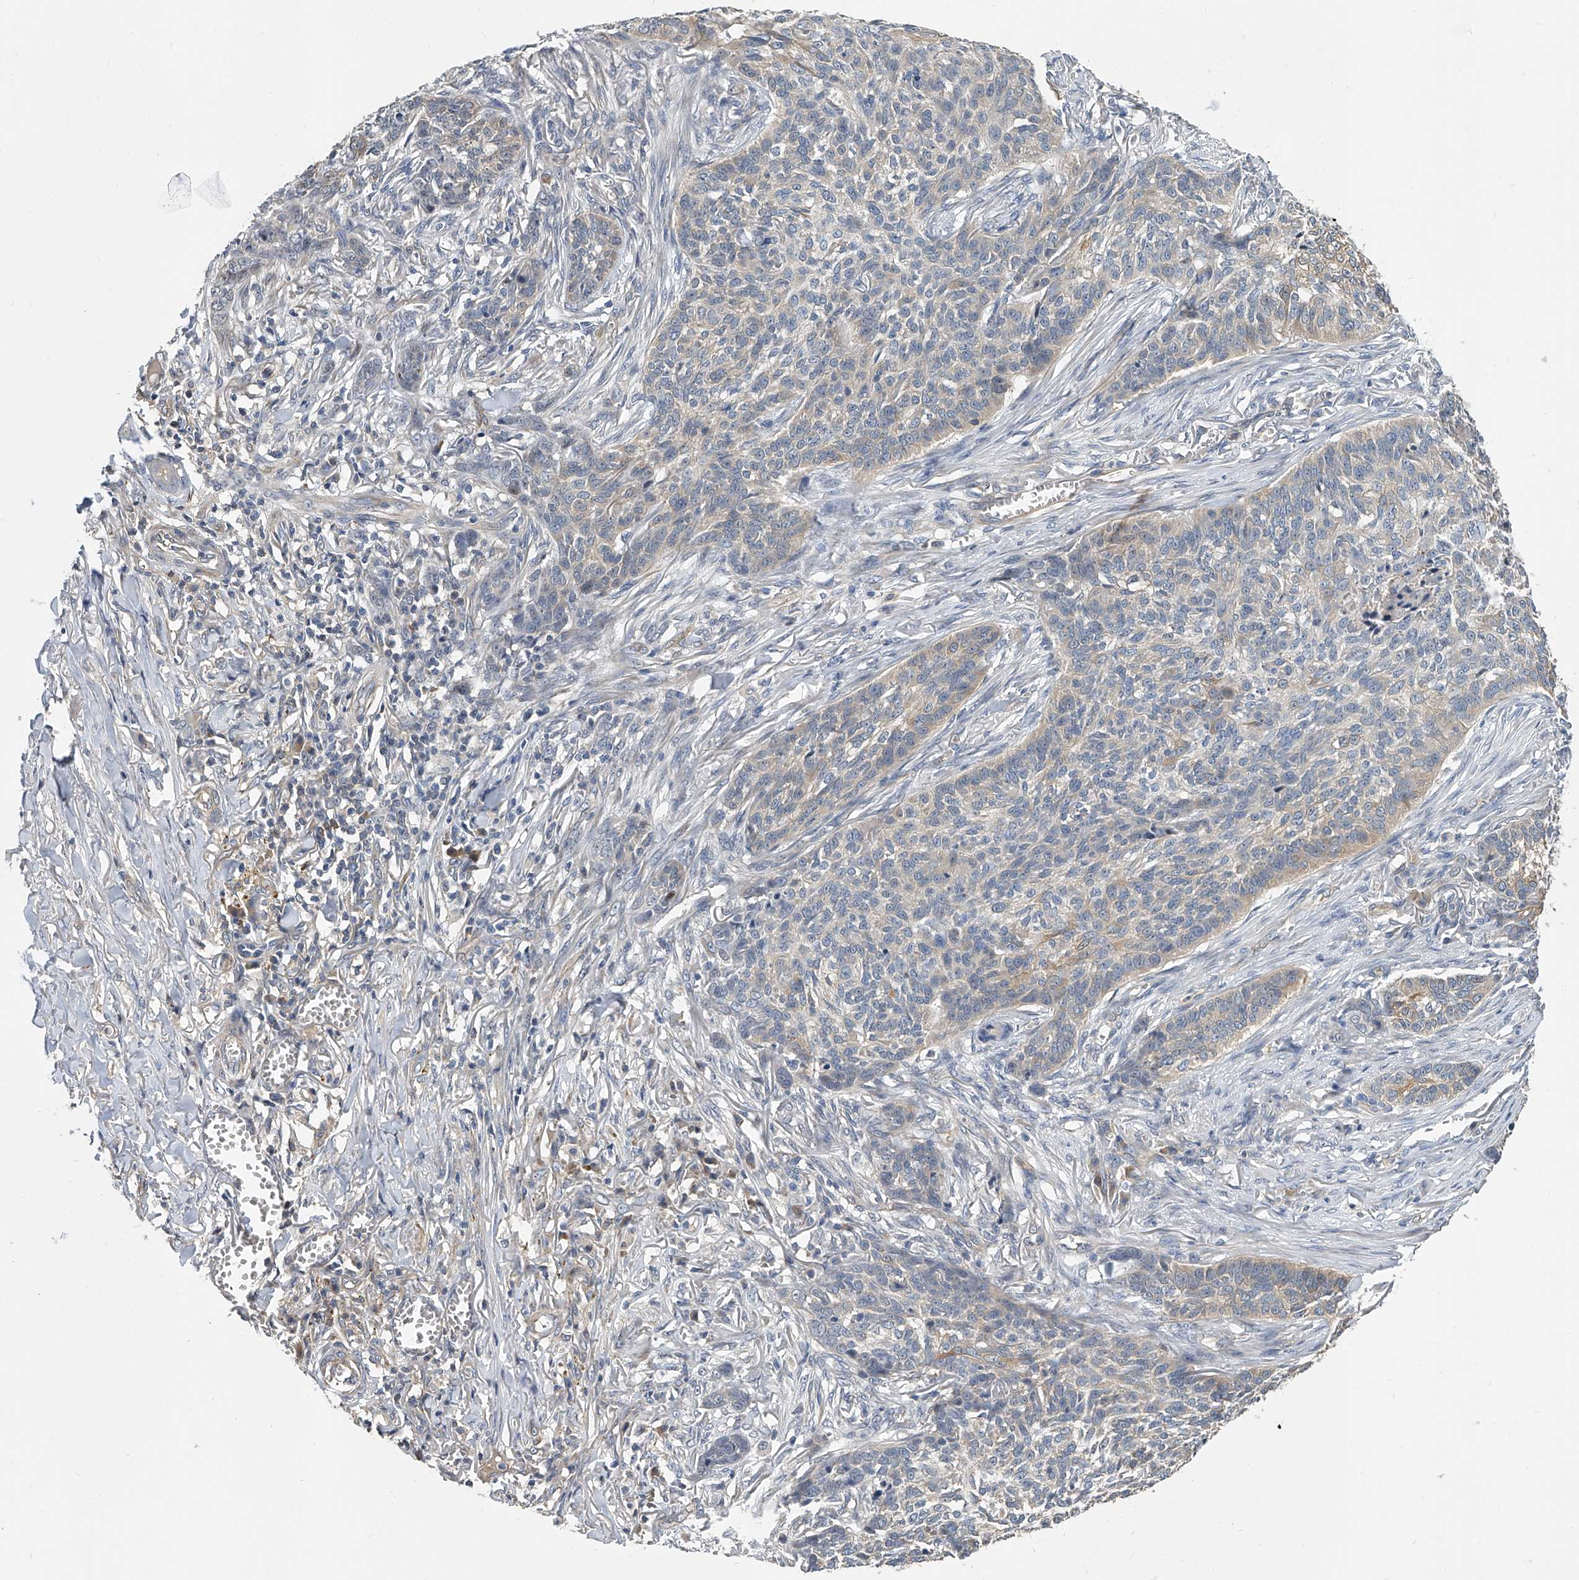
{"staining": {"intensity": "weak", "quantity": "<25%", "location": "cytoplasmic/membranous"}, "tissue": "skin cancer", "cell_type": "Tumor cells", "image_type": "cancer", "snomed": [{"axis": "morphology", "description": "Basal cell carcinoma"}, {"axis": "topography", "description": "Skin"}], "caption": "IHC histopathology image of human skin cancer (basal cell carcinoma) stained for a protein (brown), which reveals no expression in tumor cells. (Brightfield microscopy of DAB (3,3'-diaminobenzidine) IHC at high magnification).", "gene": "CD200", "patient": {"sex": "male", "age": 85}}